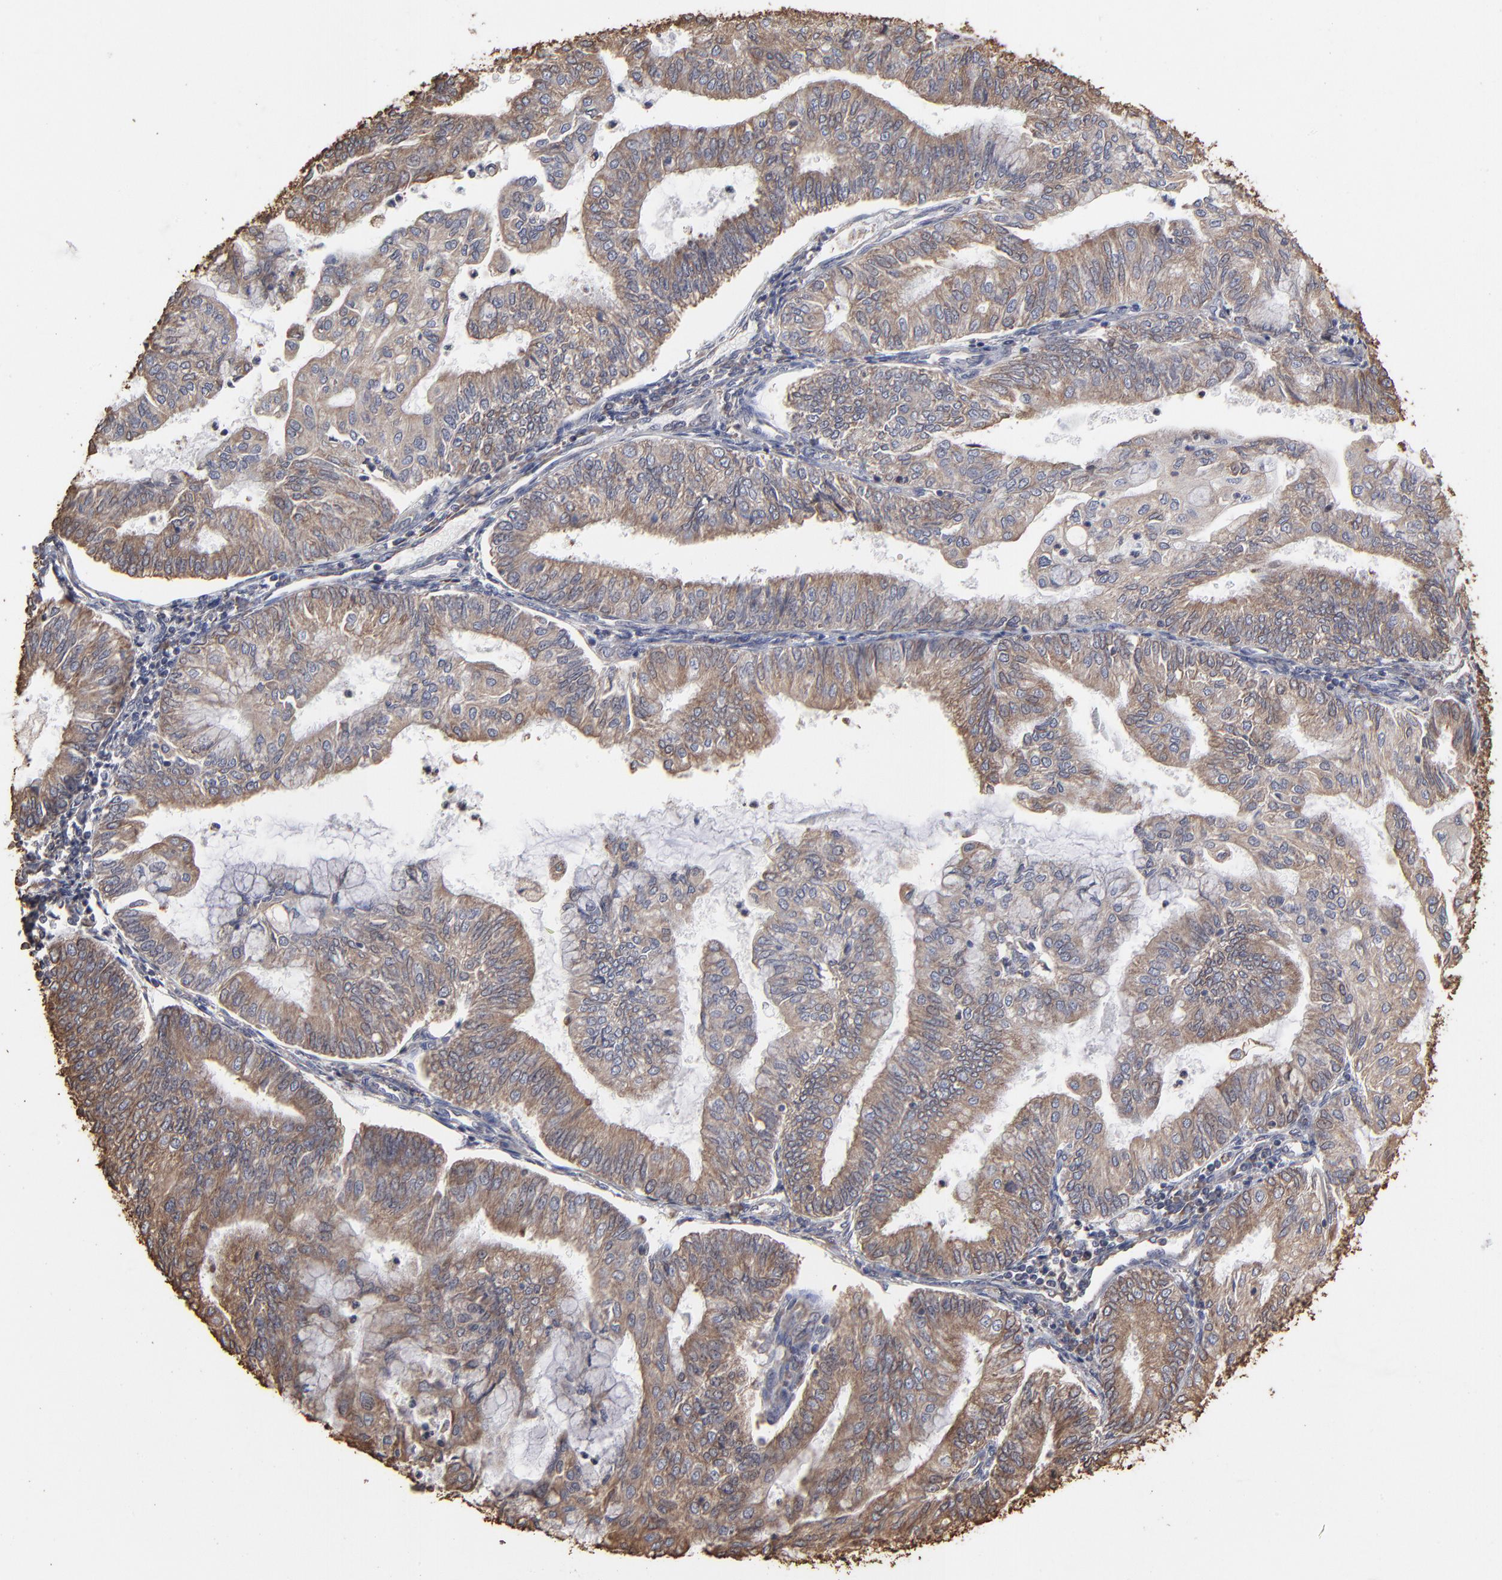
{"staining": {"intensity": "moderate", "quantity": ">75%", "location": "cytoplasmic/membranous"}, "tissue": "endometrial cancer", "cell_type": "Tumor cells", "image_type": "cancer", "snomed": [{"axis": "morphology", "description": "Adenocarcinoma, NOS"}, {"axis": "topography", "description": "Endometrium"}], "caption": "This is an image of IHC staining of endometrial adenocarcinoma, which shows moderate positivity in the cytoplasmic/membranous of tumor cells.", "gene": "PDIA3", "patient": {"sex": "female", "age": 59}}